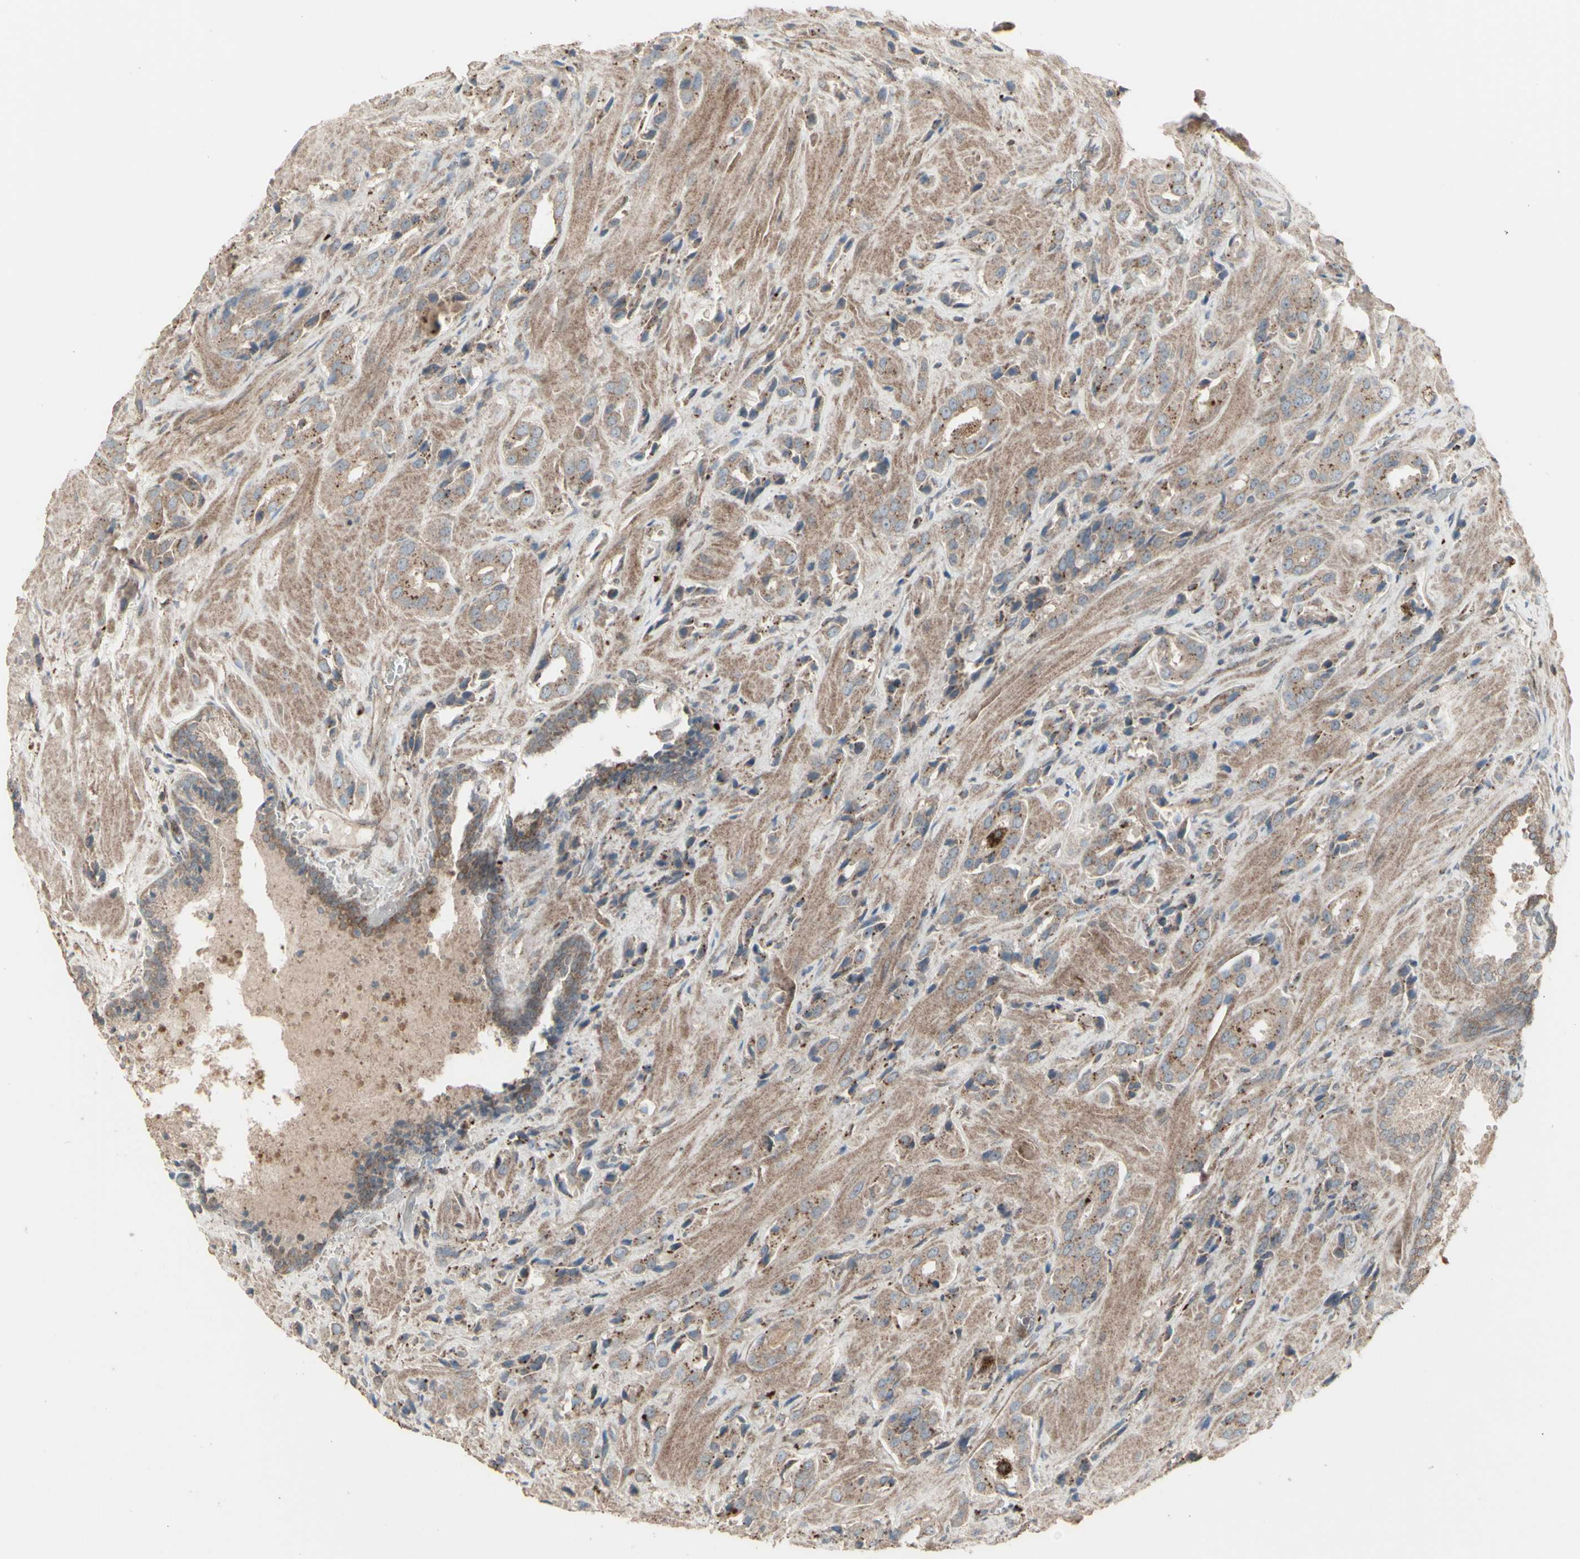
{"staining": {"intensity": "moderate", "quantity": ">75%", "location": "cytoplasmic/membranous"}, "tissue": "prostate cancer", "cell_type": "Tumor cells", "image_type": "cancer", "snomed": [{"axis": "morphology", "description": "Adenocarcinoma, High grade"}, {"axis": "topography", "description": "Prostate"}], "caption": "Immunohistochemical staining of human prostate cancer (high-grade adenocarcinoma) shows medium levels of moderate cytoplasmic/membranous protein staining in about >75% of tumor cells.", "gene": "RNASEL", "patient": {"sex": "male", "age": 64}}